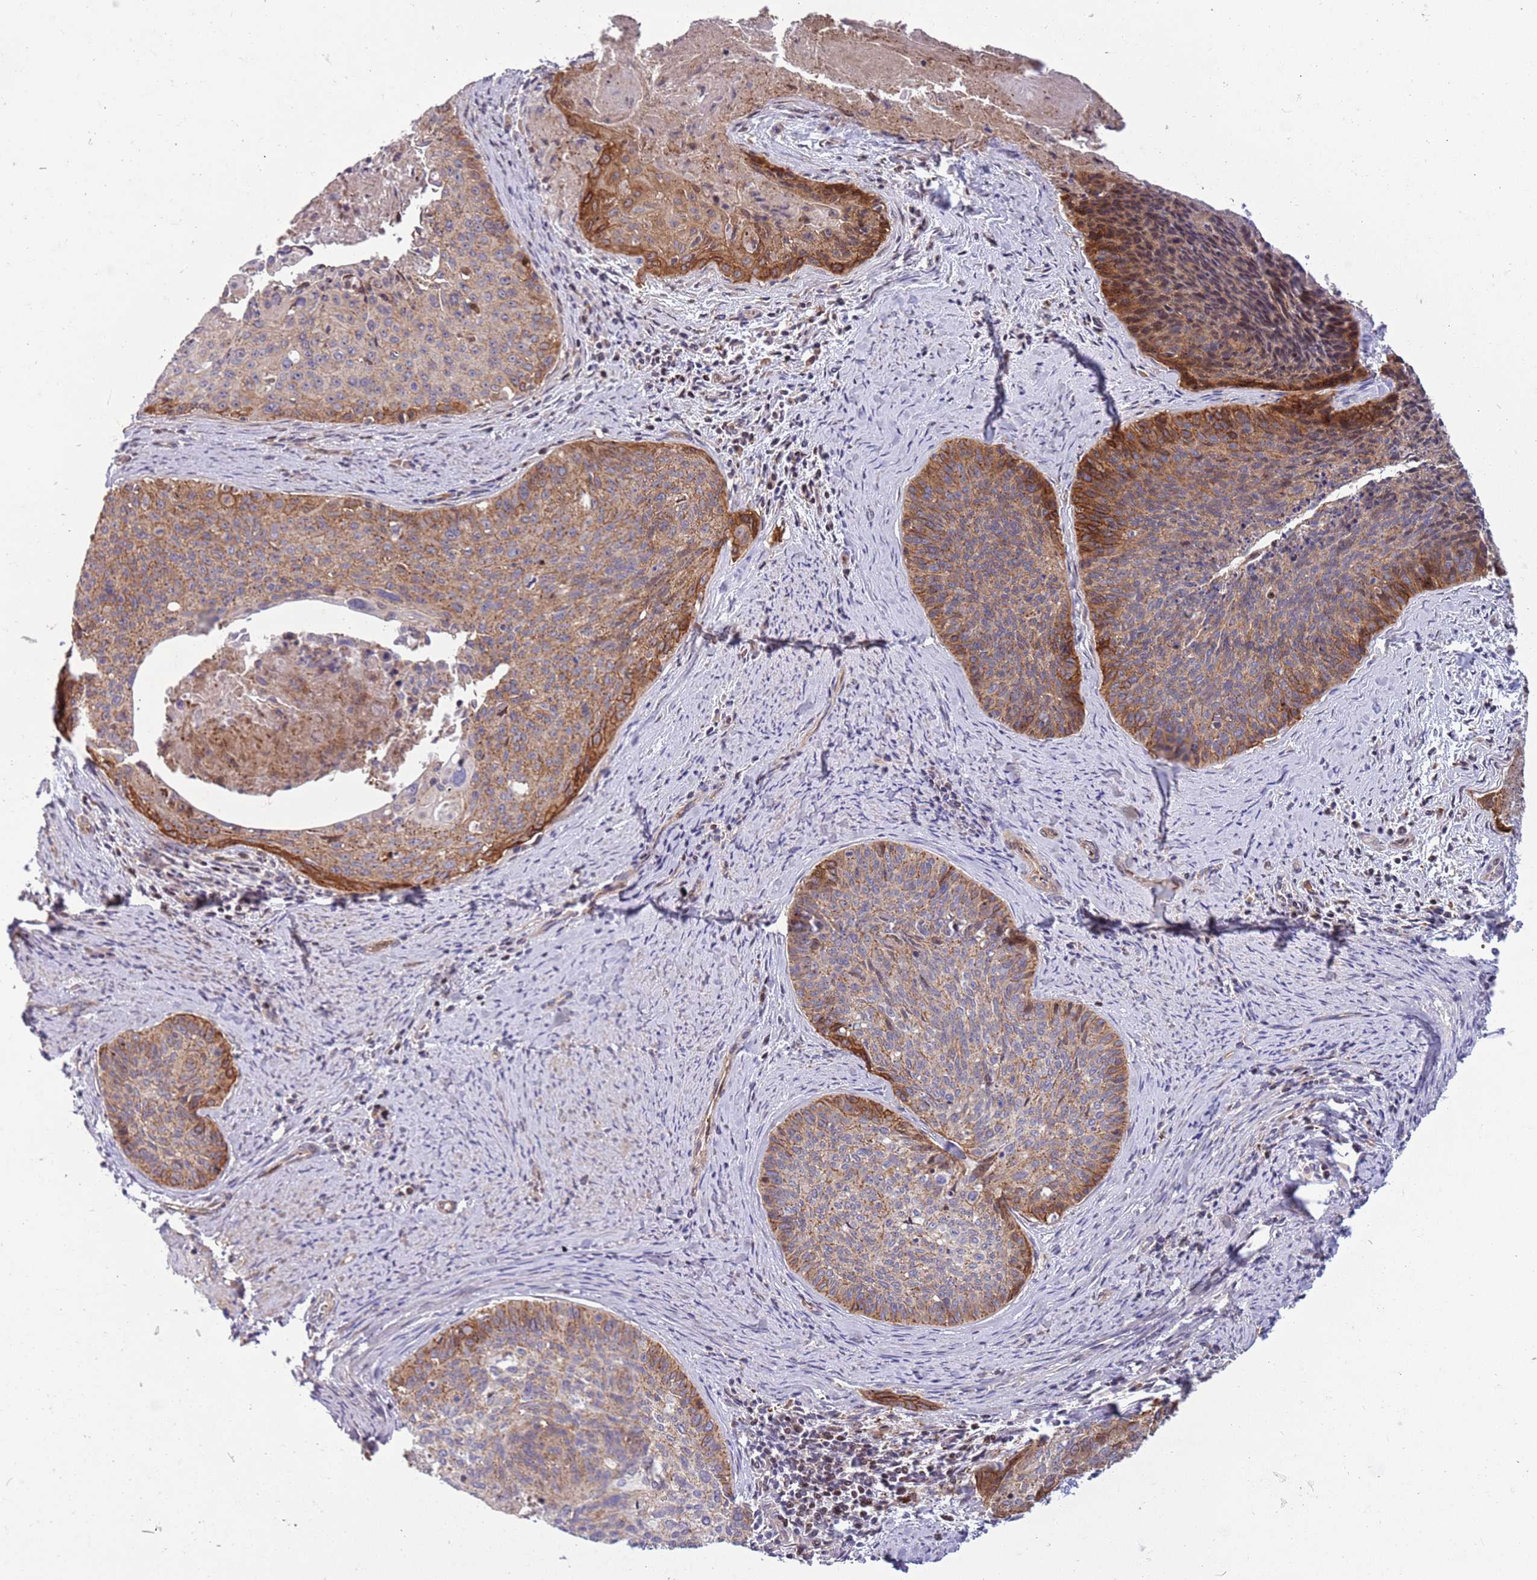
{"staining": {"intensity": "moderate", "quantity": ">75%", "location": "cytoplasmic/membranous"}, "tissue": "cervical cancer", "cell_type": "Tumor cells", "image_type": "cancer", "snomed": [{"axis": "morphology", "description": "Squamous cell carcinoma, NOS"}, {"axis": "topography", "description": "Cervix"}], "caption": "A photomicrograph of cervical cancer (squamous cell carcinoma) stained for a protein exhibits moderate cytoplasmic/membranous brown staining in tumor cells.", "gene": "ITGB6", "patient": {"sex": "female", "age": 55}}